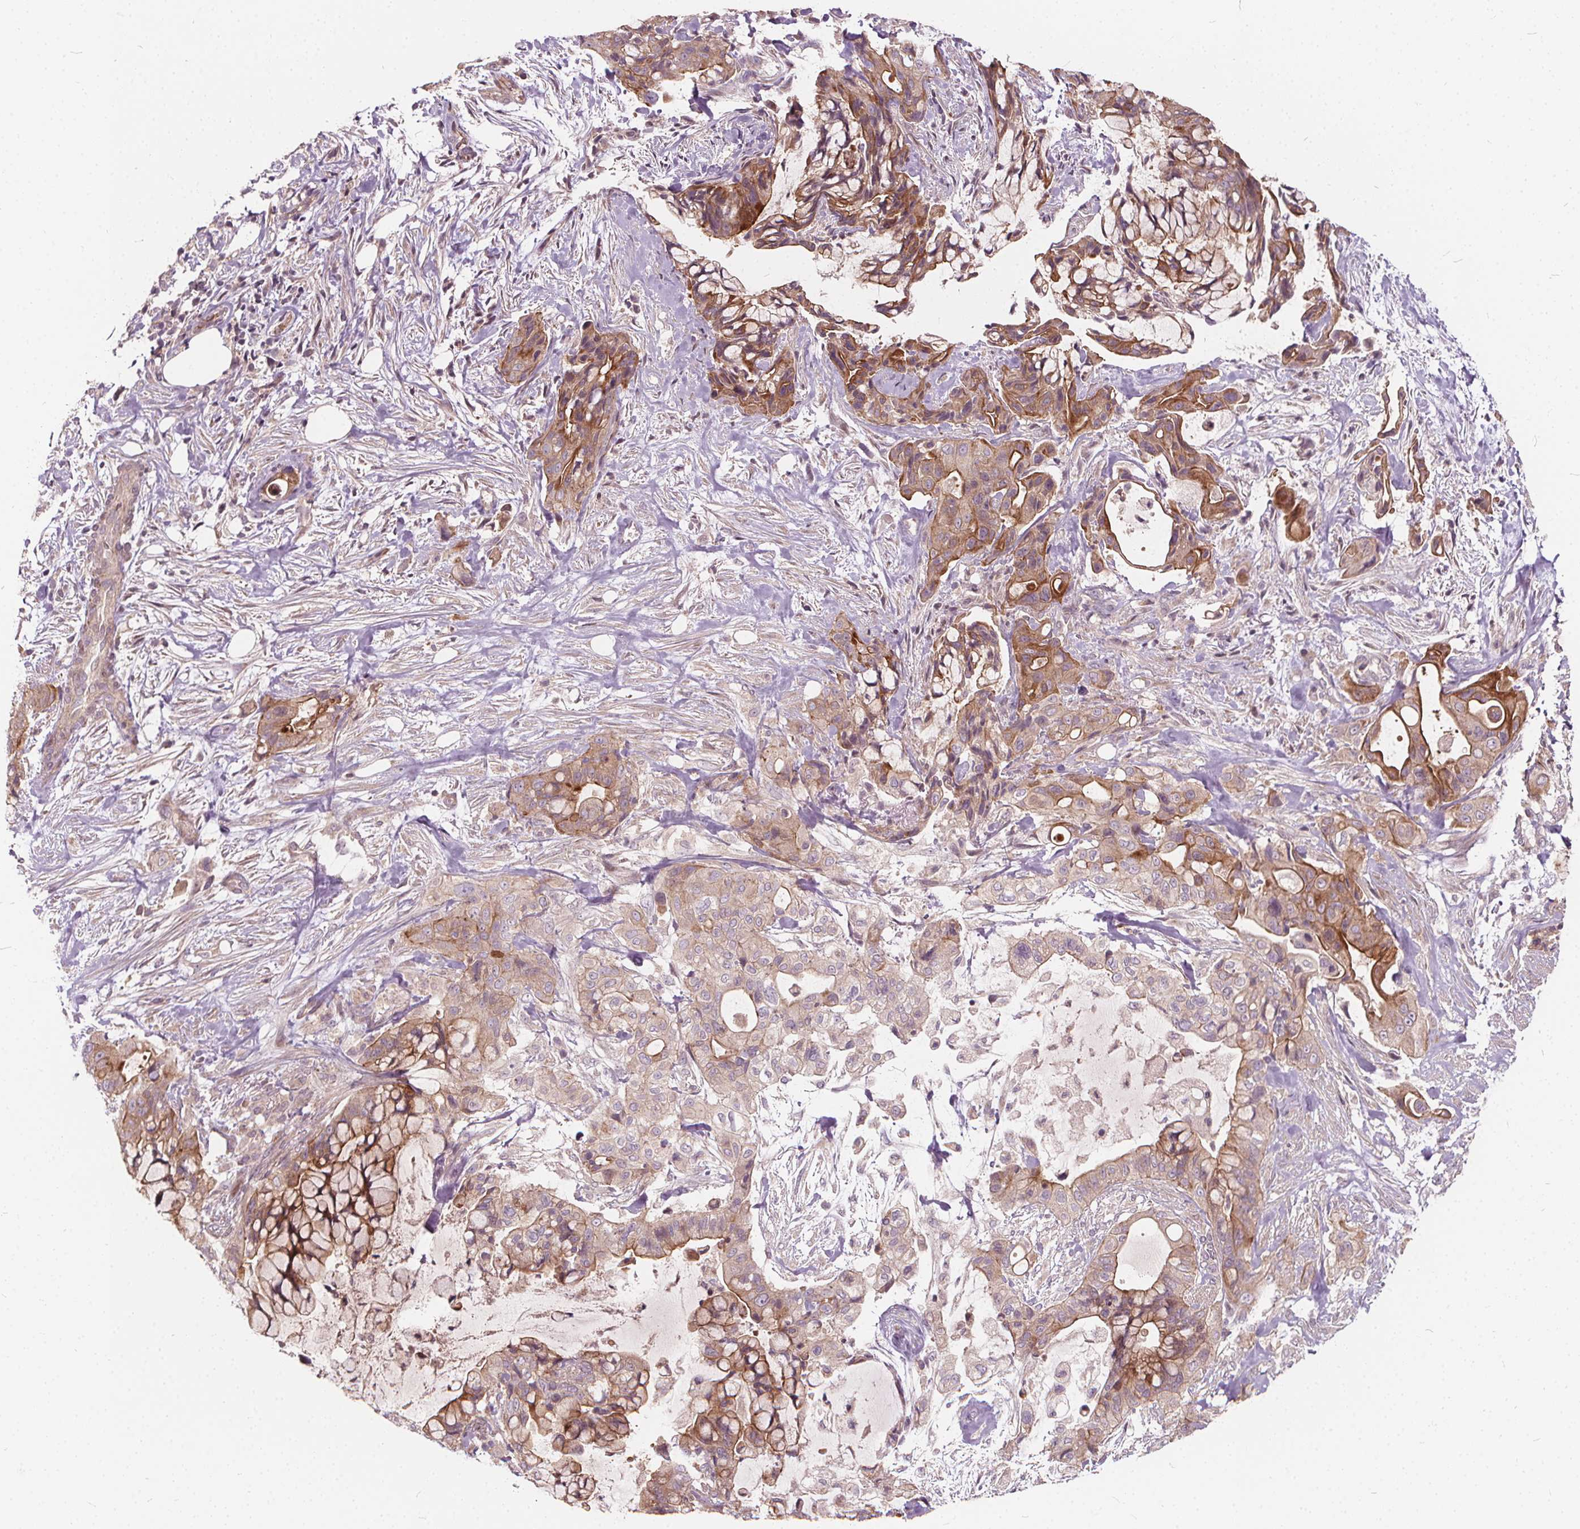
{"staining": {"intensity": "moderate", "quantity": "25%-75%", "location": "cytoplasmic/membranous"}, "tissue": "pancreatic cancer", "cell_type": "Tumor cells", "image_type": "cancer", "snomed": [{"axis": "morphology", "description": "Adenocarcinoma, NOS"}, {"axis": "topography", "description": "Pancreas"}], "caption": "Pancreatic cancer (adenocarcinoma) tissue reveals moderate cytoplasmic/membranous positivity in approximately 25%-75% of tumor cells, visualized by immunohistochemistry.", "gene": "INPP5E", "patient": {"sex": "male", "age": 71}}